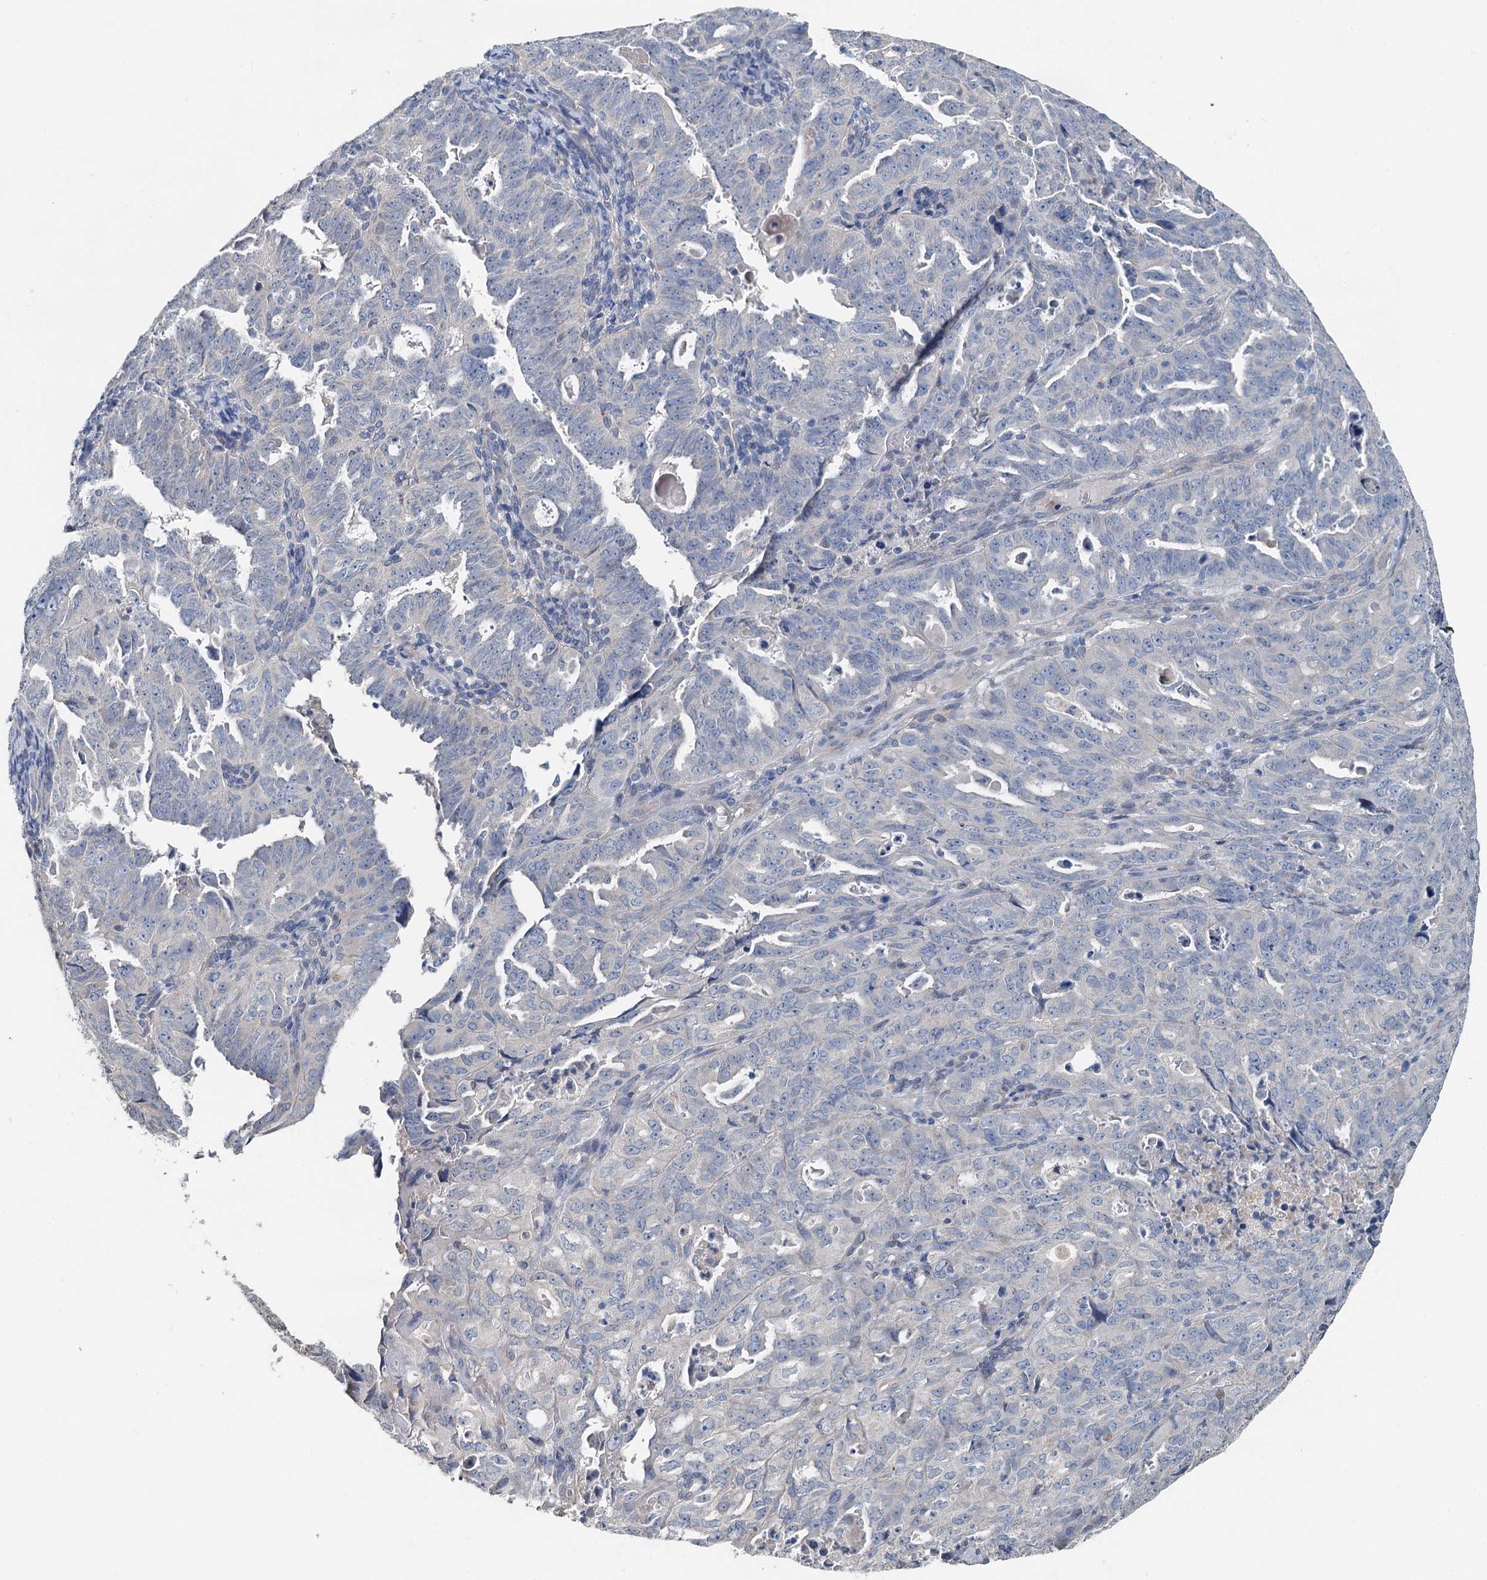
{"staining": {"intensity": "negative", "quantity": "none", "location": "none"}, "tissue": "endometrial cancer", "cell_type": "Tumor cells", "image_type": "cancer", "snomed": [{"axis": "morphology", "description": "Adenocarcinoma, NOS"}, {"axis": "topography", "description": "Endometrium"}], "caption": "Immunohistochemistry (IHC) of human endometrial cancer demonstrates no expression in tumor cells.", "gene": "C6orf120", "patient": {"sex": "female", "age": 65}}